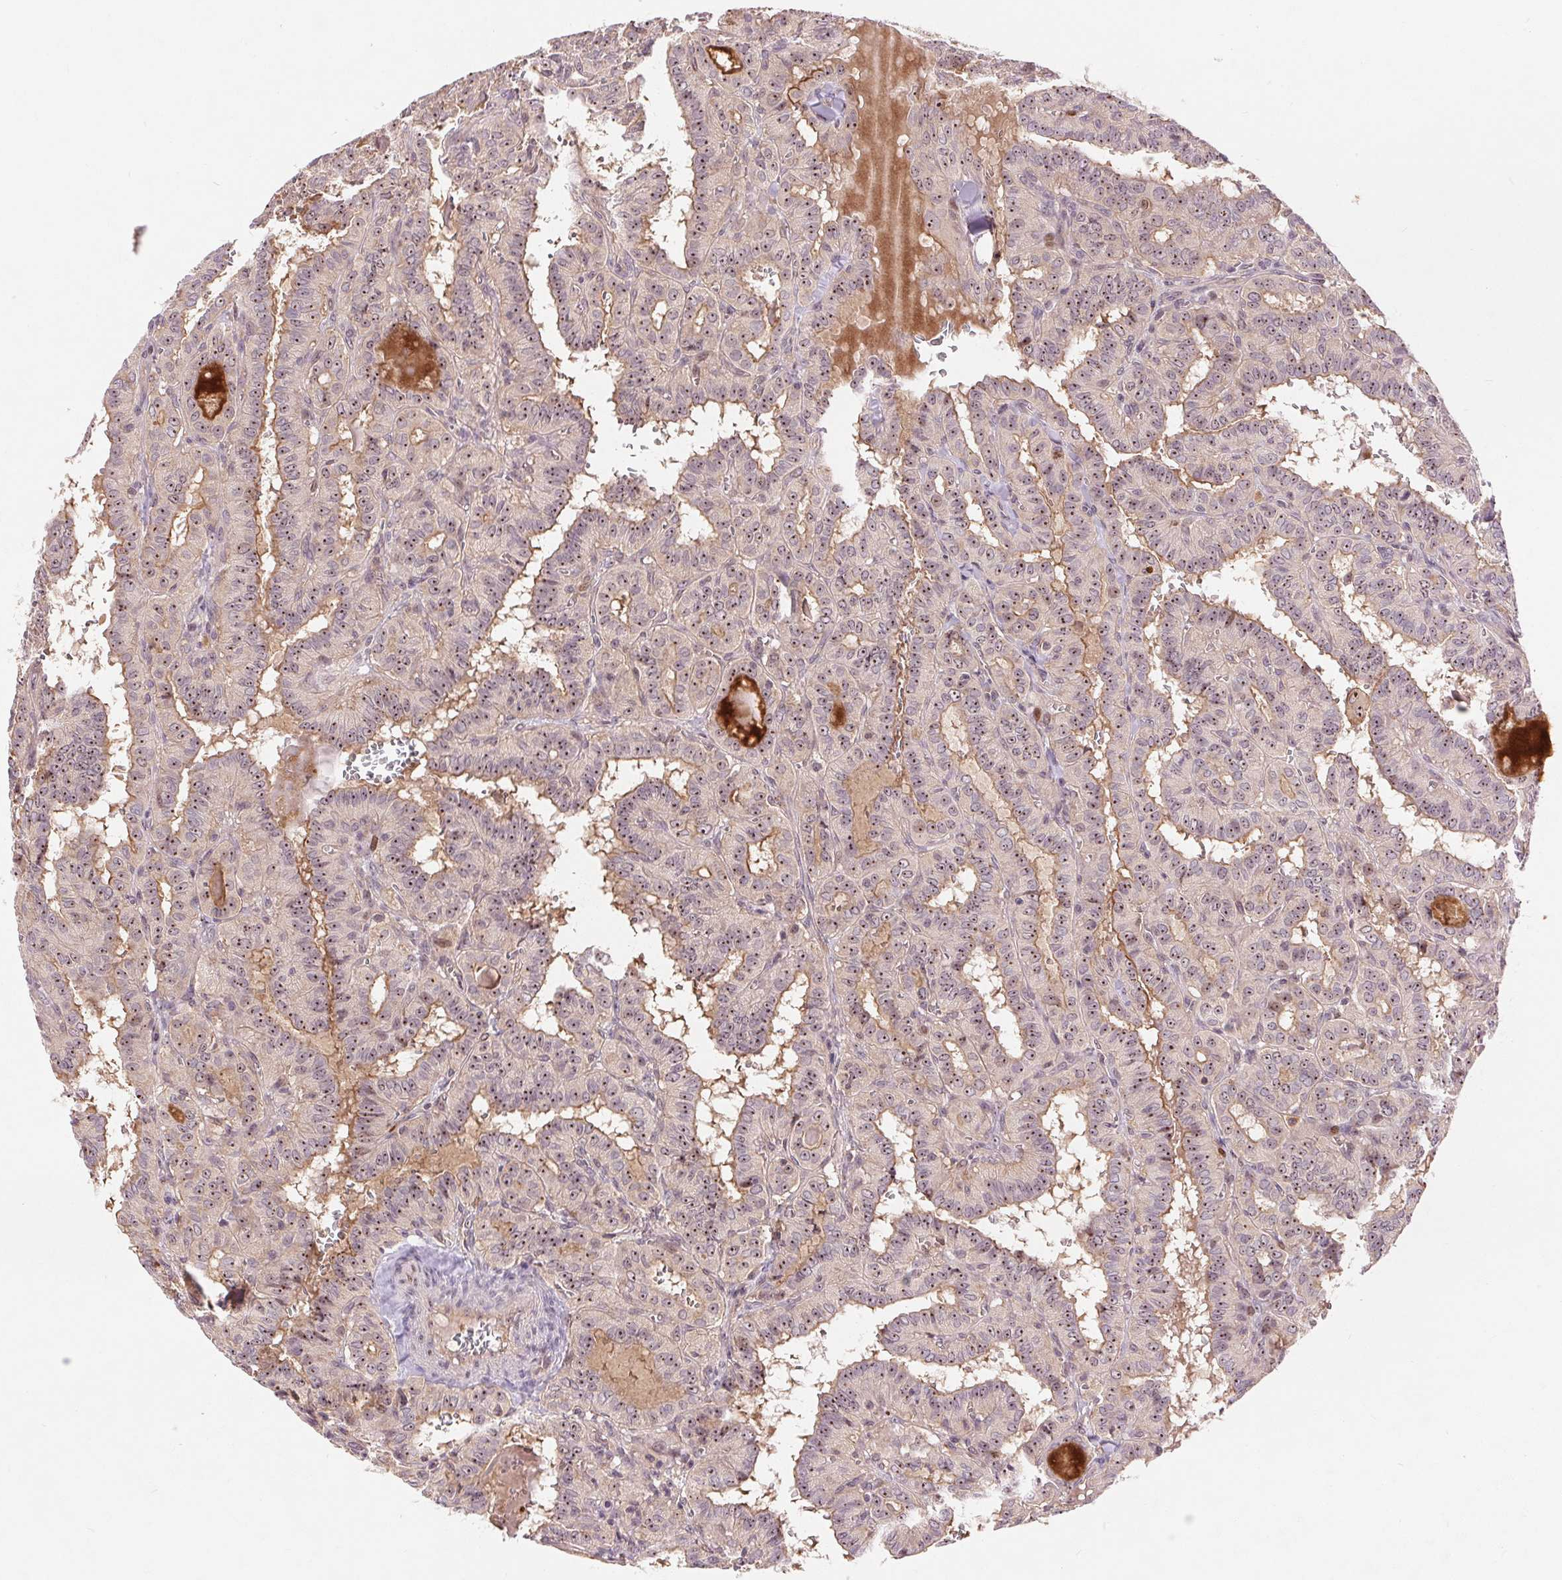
{"staining": {"intensity": "weak", "quantity": "25%-75%", "location": "cytoplasmic/membranous"}, "tissue": "thyroid cancer", "cell_type": "Tumor cells", "image_type": "cancer", "snomed": [{"axis": "morphology", "description": "Papillary adenocarcinoma, NOS"}, {"axis": "topography", "description": "Thyroid gland"}], "caption": "Immunohistochemistry (IHC) histopathology image of thyroid cancer stained for a protein (brown), which shows low levels of weak cytoplasmic/membranous positivity in approximately 25%-75% of tumor cells.", "gene": "RANBP3L", "patient": {"sex": "female", "age": 21}}